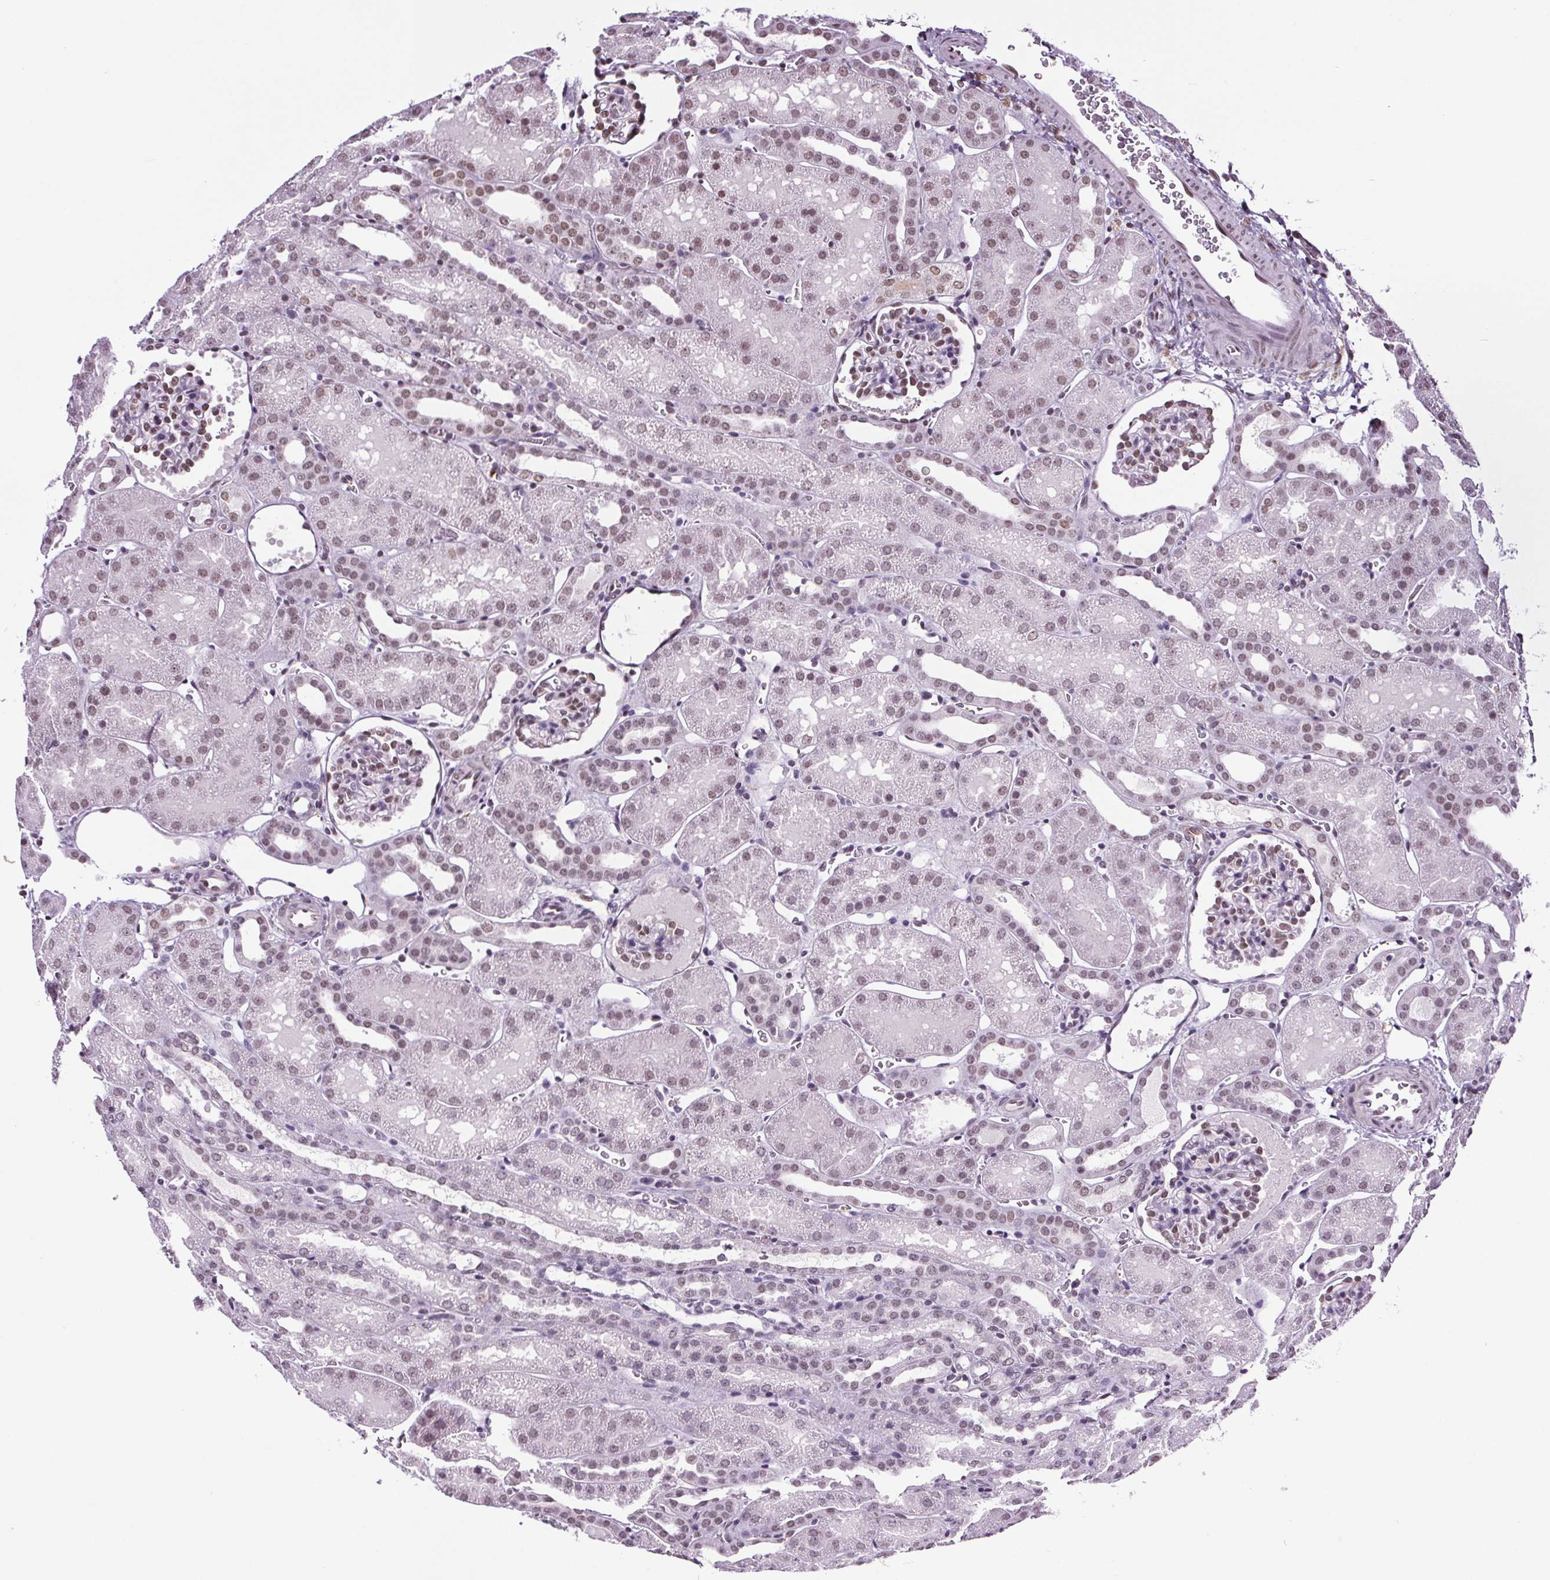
{"staining": {"intensity": "moderate", "quantity": "25%-75%", "location": "nuclear"}, "tissue": "kidney", "cell_type": "Cells in glomeruli", "image_type": "normal", "snomed": [{"axis": "morphology", "description": "Normal tissue, NOS"}, {"axis": "topography", "description": "Kidney"}], "caption": "Brown immunohistochemical staining in normal human kidney shows moderate nuclear positivity in approximately 25%-75% of cells in glomeruli. (DAB (3,3'-diaminobenzidine) = brown stain, brightfield microscopy at high magnification).", "gene": "GP6", "patient": {"sex": "male", "age": 2}}